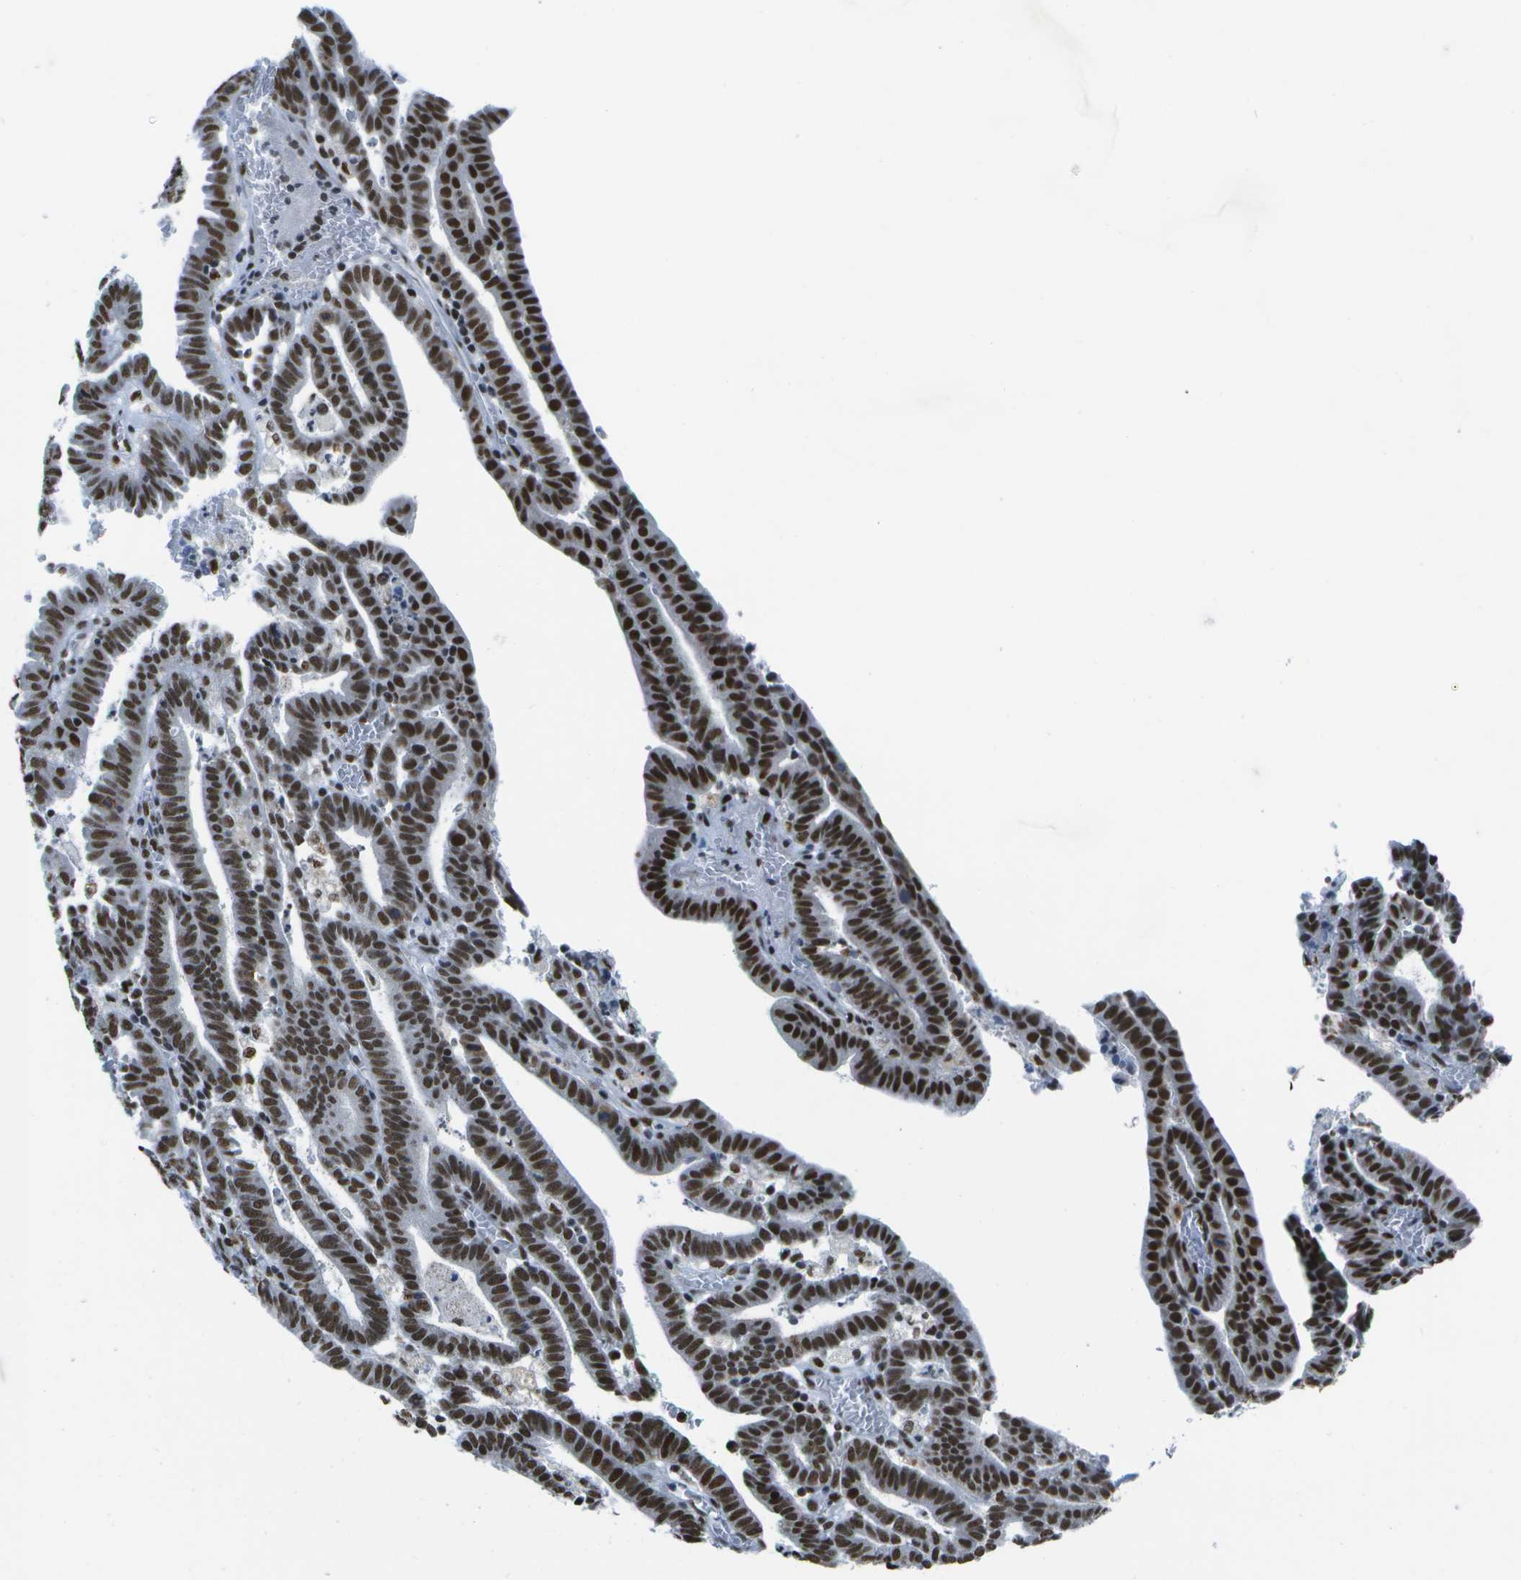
{"staining": {"intensity": "strong", "quantity": ">75%", "location": "nuclear"}, "tissue": "endometrial cancer", "cell_type": "Tumor cells", "image_type": "cancer", "snomed": [{"axis": "morphology", "description": "Adenocarcinoma, NOS"}, {"axis": "topography", "description": "Uterus"}], "caption": "Strong nuclear protein positivity is identified in approximately >75% of tumor cells in endometrial cancer.", "gene": "NSRP1", "patient": {"sex": "female", "age": 83}}